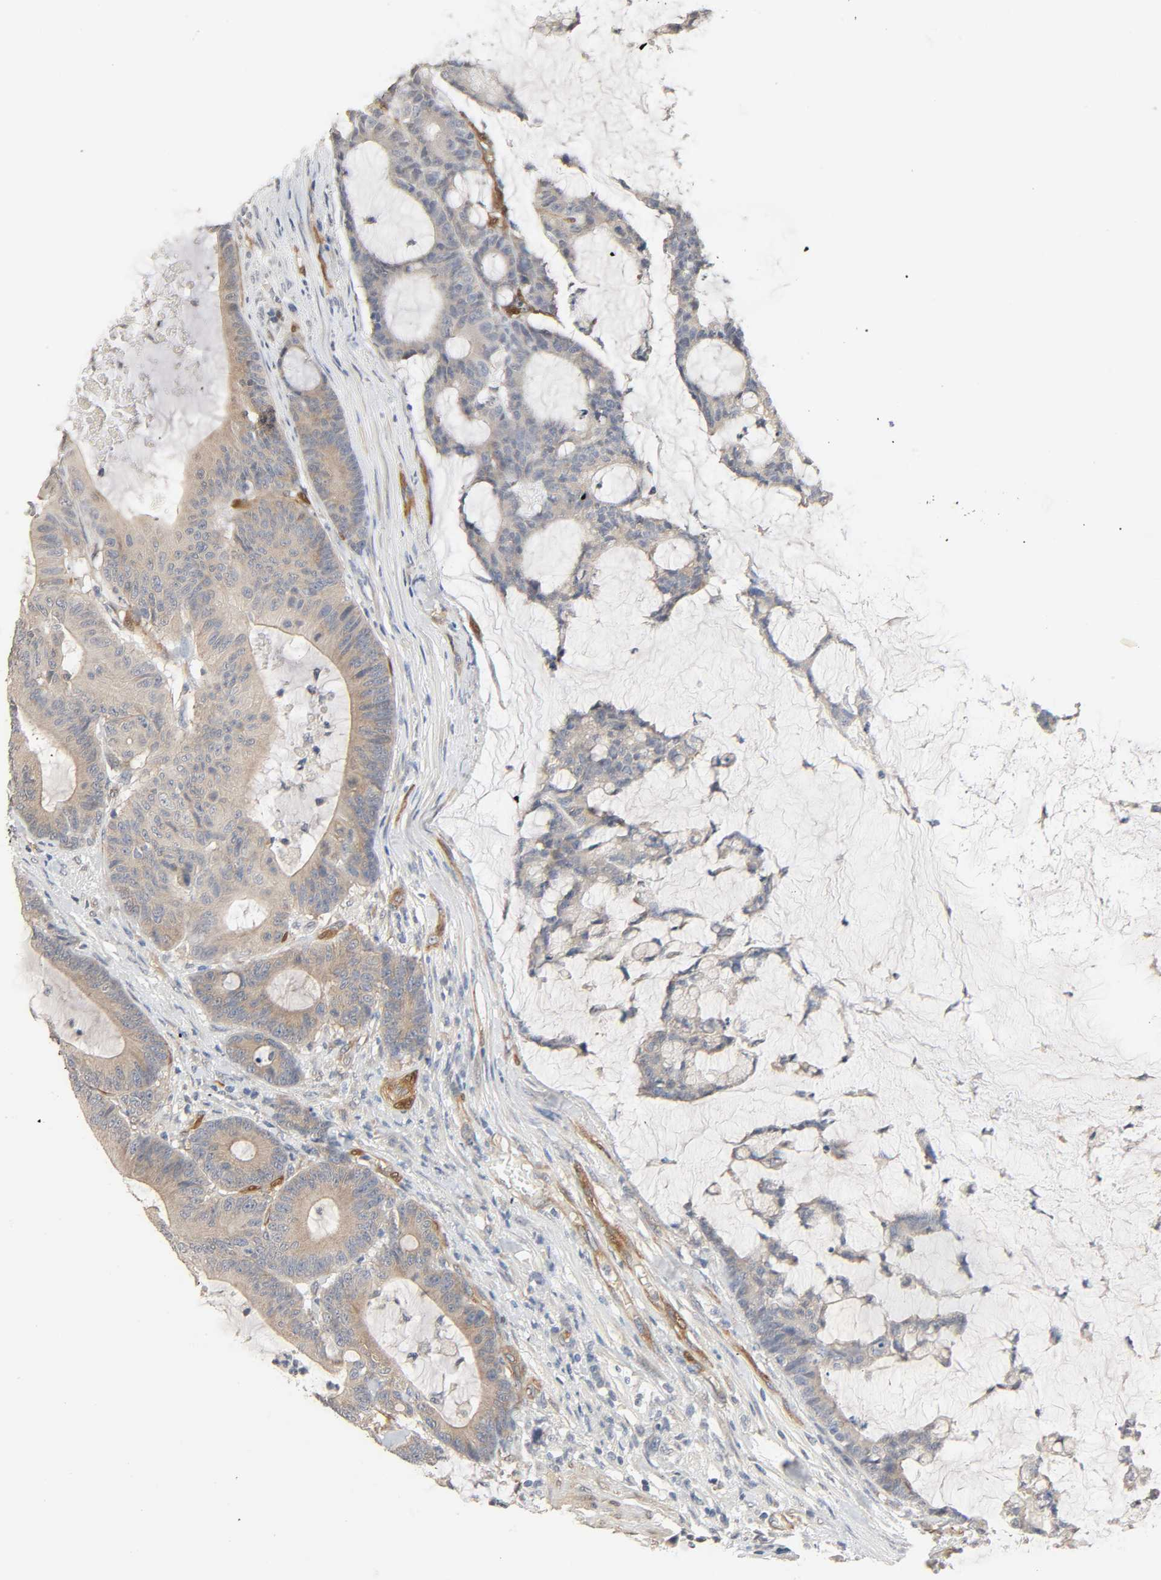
{"staining": {"intensity": "weak", "quantity": ">75%", "location": "cytoplasmic/membranous"}, "tissue": "colorectal cancer", "cell_type": "Tumor cells", "image_type": "cancer", "snomed": [{"axis": "morphology", "description": "Adenocarcinoma, NOS"}, {"axis": "topography", "description": "Colon"}], "caption": "Immunohistochemical staining of human colorectal cancer shows low levels of weak cytoplasmic/membranous expression in approximately >75% of tumor cells.", "gene": "PTK2", "patient": {"sex": "female", "age": 84}}